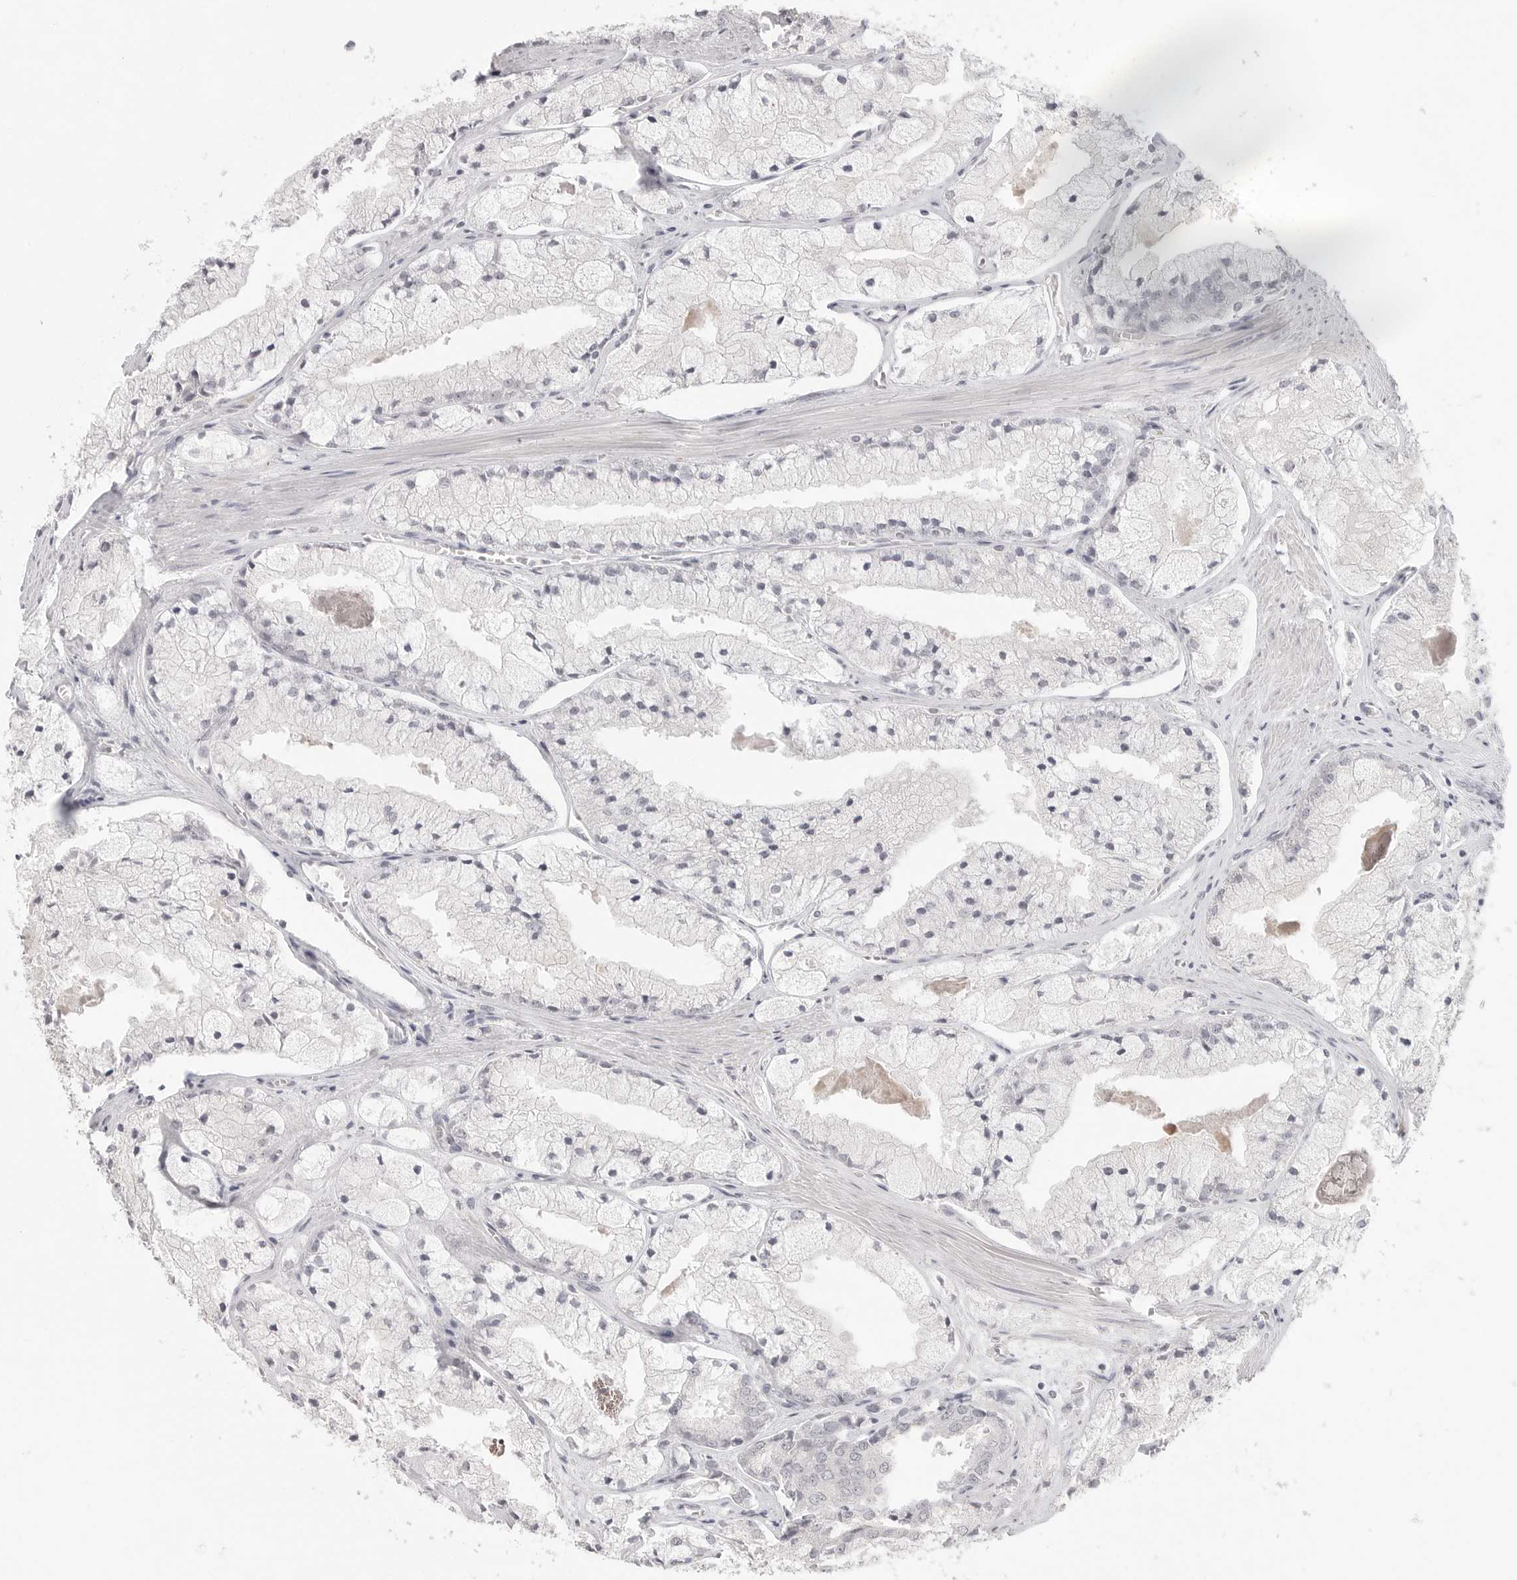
{"staining": {"intensity": "negative", "quantity": "none", "location": "none"}, "tissue": "prostate cancer", "cell_type": "Tumor cells", "image_type": "cancer", "snomed": [{"axis": "morphology", "description": "Adenocarcinoma, High grade"}, {"axis": "topography", "description": "Prostate"}], "caption": "This is an immunohistochemistry (IHC) histopathology image of human adenocarcinoma (high-grade) (prostate). There is no staining in tumor cells.", "gene": "KLK11", "patient": {"sex": "male", "age": 50}}